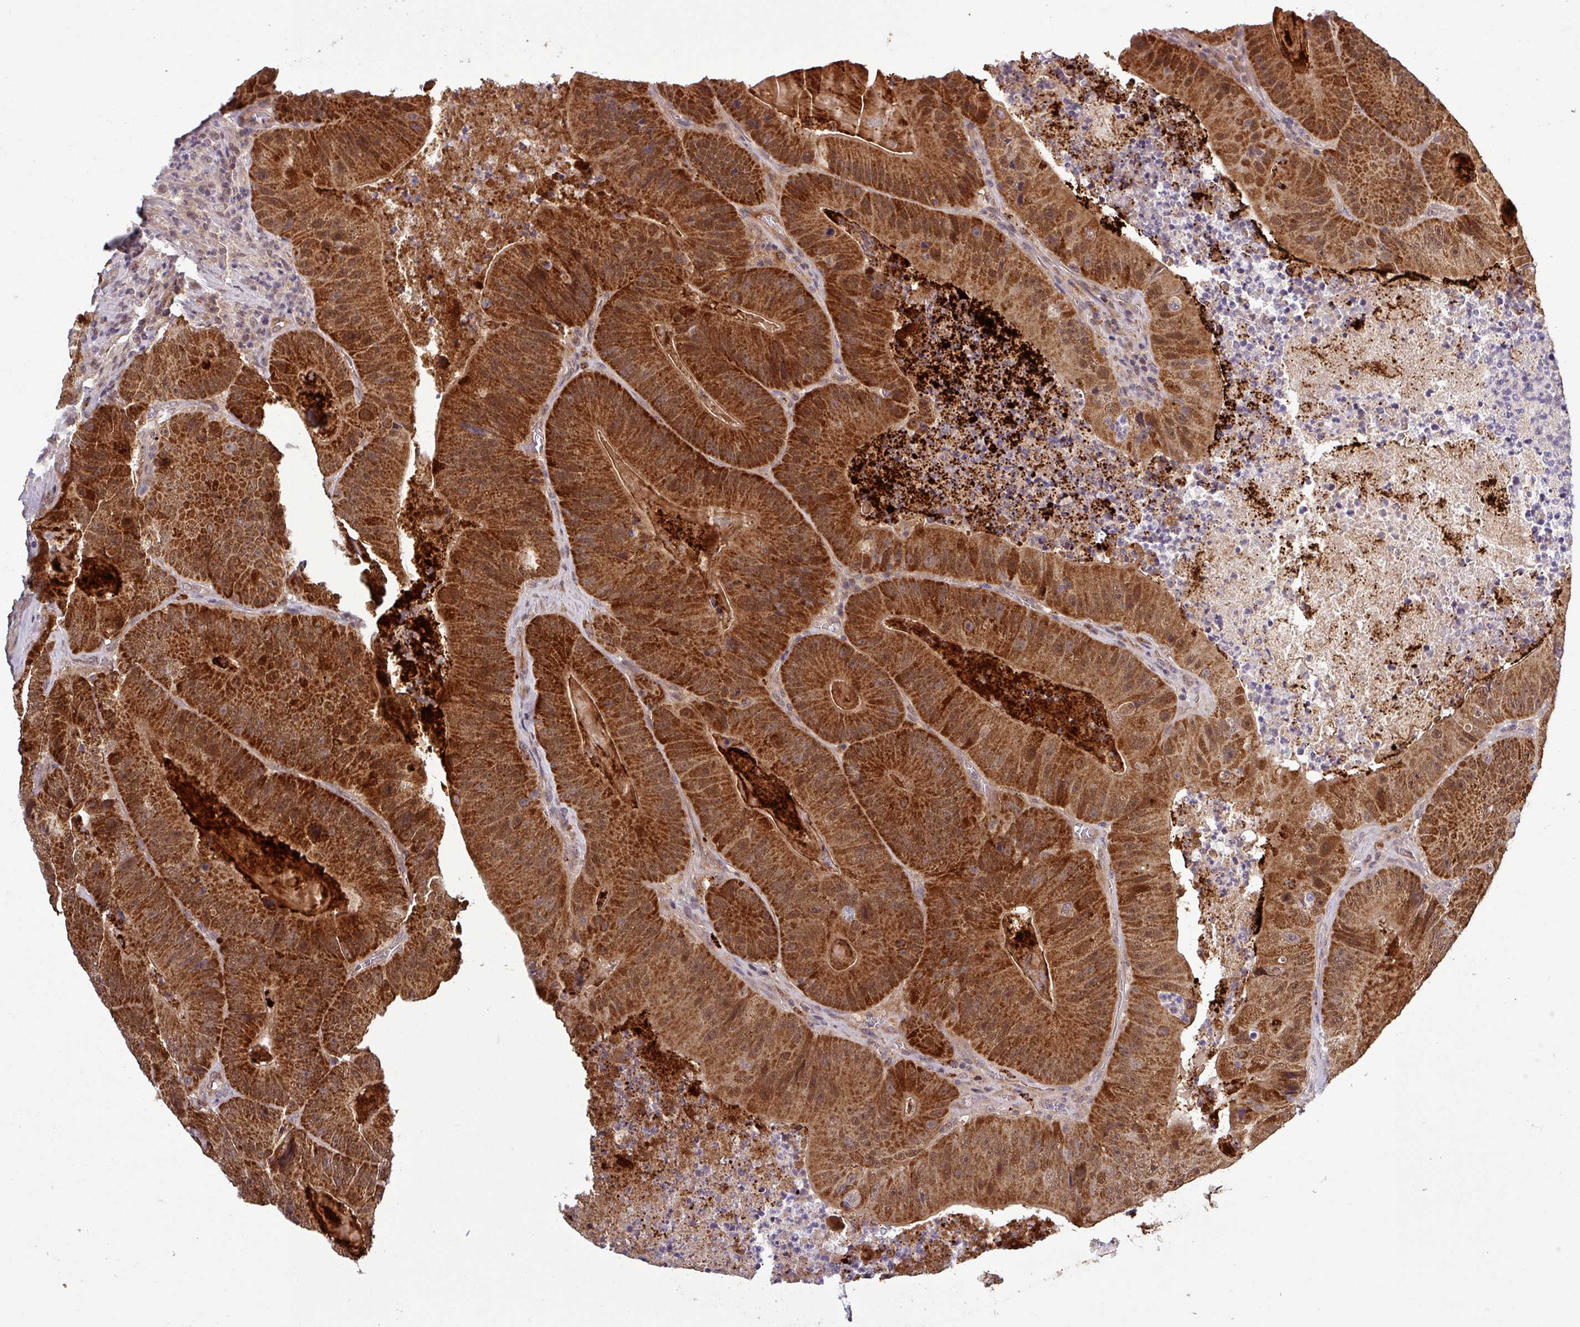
{"staining": {"intensity": "strong", "quantity": ">75%", "location": "cytoplasmic/membranous"}, "tissue": "colorectal cancer", "cell_type": "Tumor cells", "image_type": "cancer", "snomed": [{"axis": "morphology", "description": "Adenocarcinoma, NOS"}, {"axis": "topography", "description": "Colon"}], "caption": "Strong cytoplasmic/membranous expression is seen in approximately >75% of tumor cells in colorectal cancer.", "gene": "PUS1", "patient": {"sex": "female", "age": 86}}